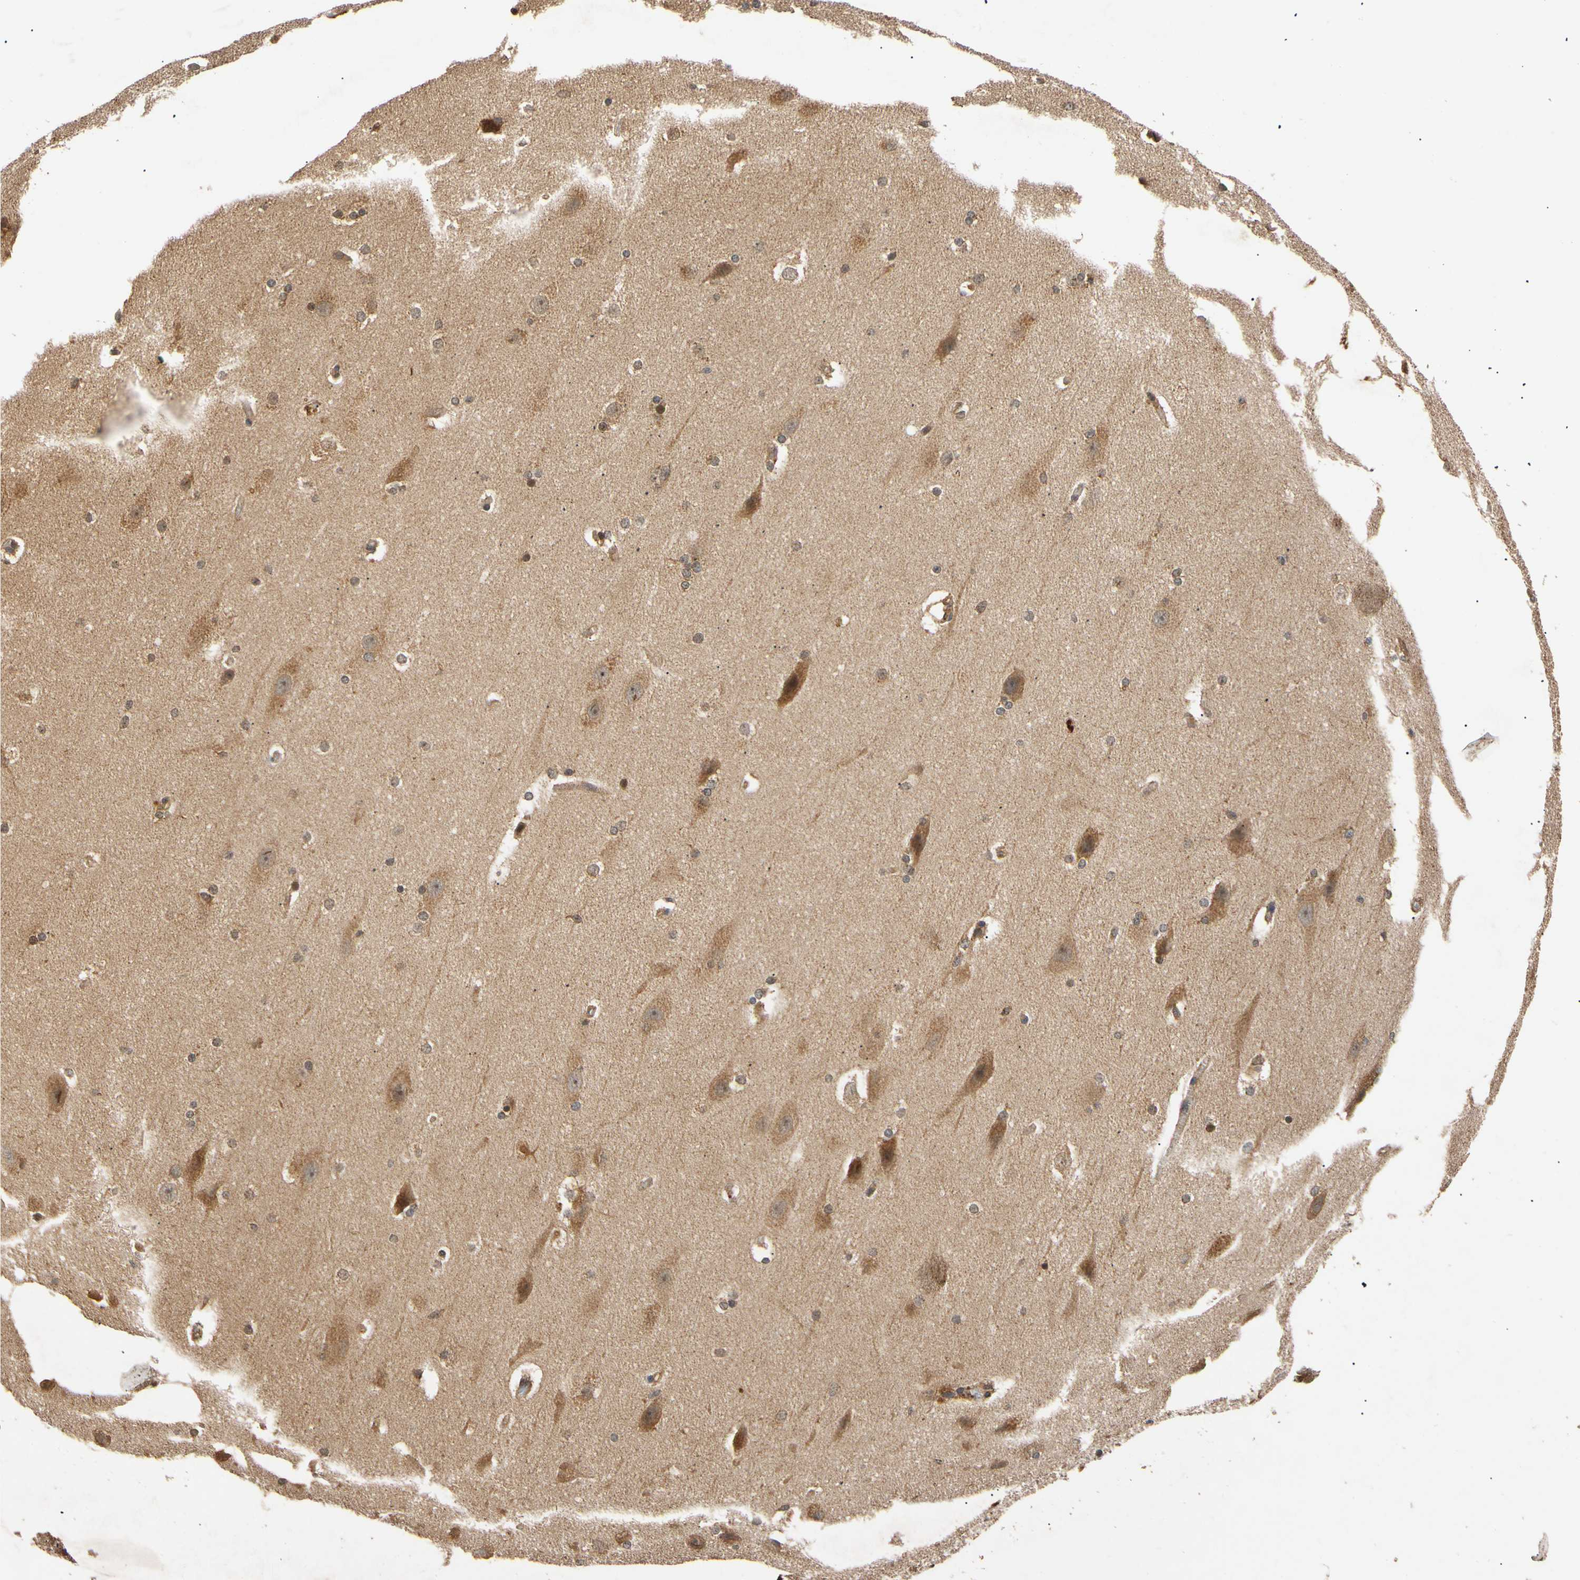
{"staining": {"intensity": "moderate", "quantity": ">75%", "location": "cytoplasmic/membranous"}, "tissue": "cerebral cortex", "cell_type": "Endothelial cells", "image_type": "normal", "snomed": [{"axis": "morphology", "description": "Normal tissue, NOS"}, {"axis": "topography", "description": "Cerebral cortex"}, {"axis": "topography", "description": "Hippocampus"}], "caption": "Protein staining by immunohistochemistry displays moderate cytoplasmic/membranous staining in approximately >75% of endothelial cells in unremarkable cerebral cortex. The staining is performed using DAB (3,3'-diaminobenzidine) brown chromogen to label protein expression. The nuclei are counter-stained blue using hematoxylin.", "gene": "MRPS22", "patient": {"sex": "female", "age": 19}}